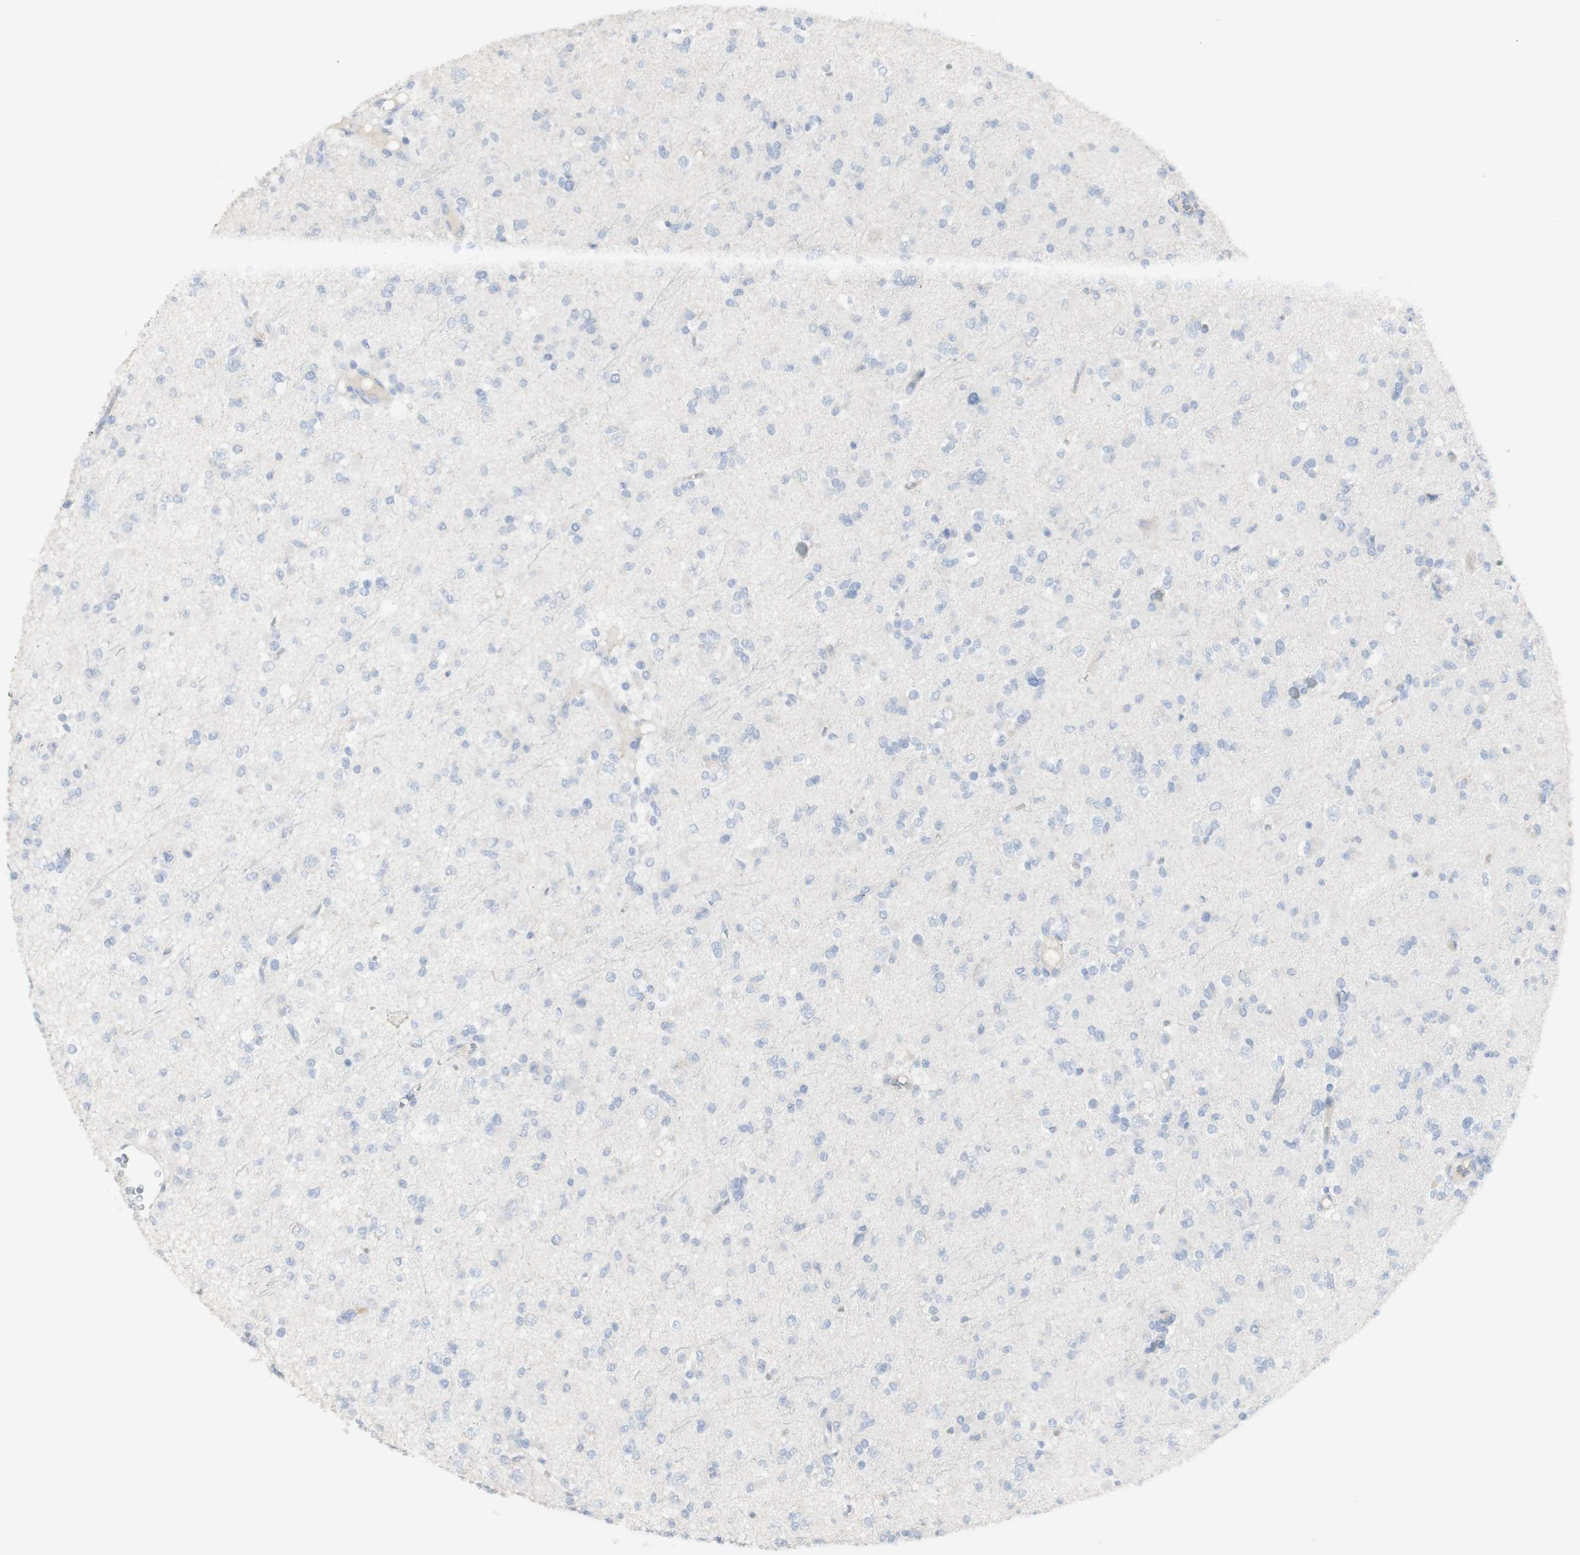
{"staining": {"intensity": "negative", "quantity": "none", "location": "none"}, "tissue": "glioma", "cell_type": "Tumor cells", "image_type": "cancer", "snomed": [{"axis": "morphology", "description": "Glioma, malignant, Low grade"}, {"axis": "topography", "description": "Brain"}], "caption": "Micrograph shows no significant protein staining in tumor cells of glioma.", "gene": "CD207", "patient": {"sex": "female", "age": 22}}